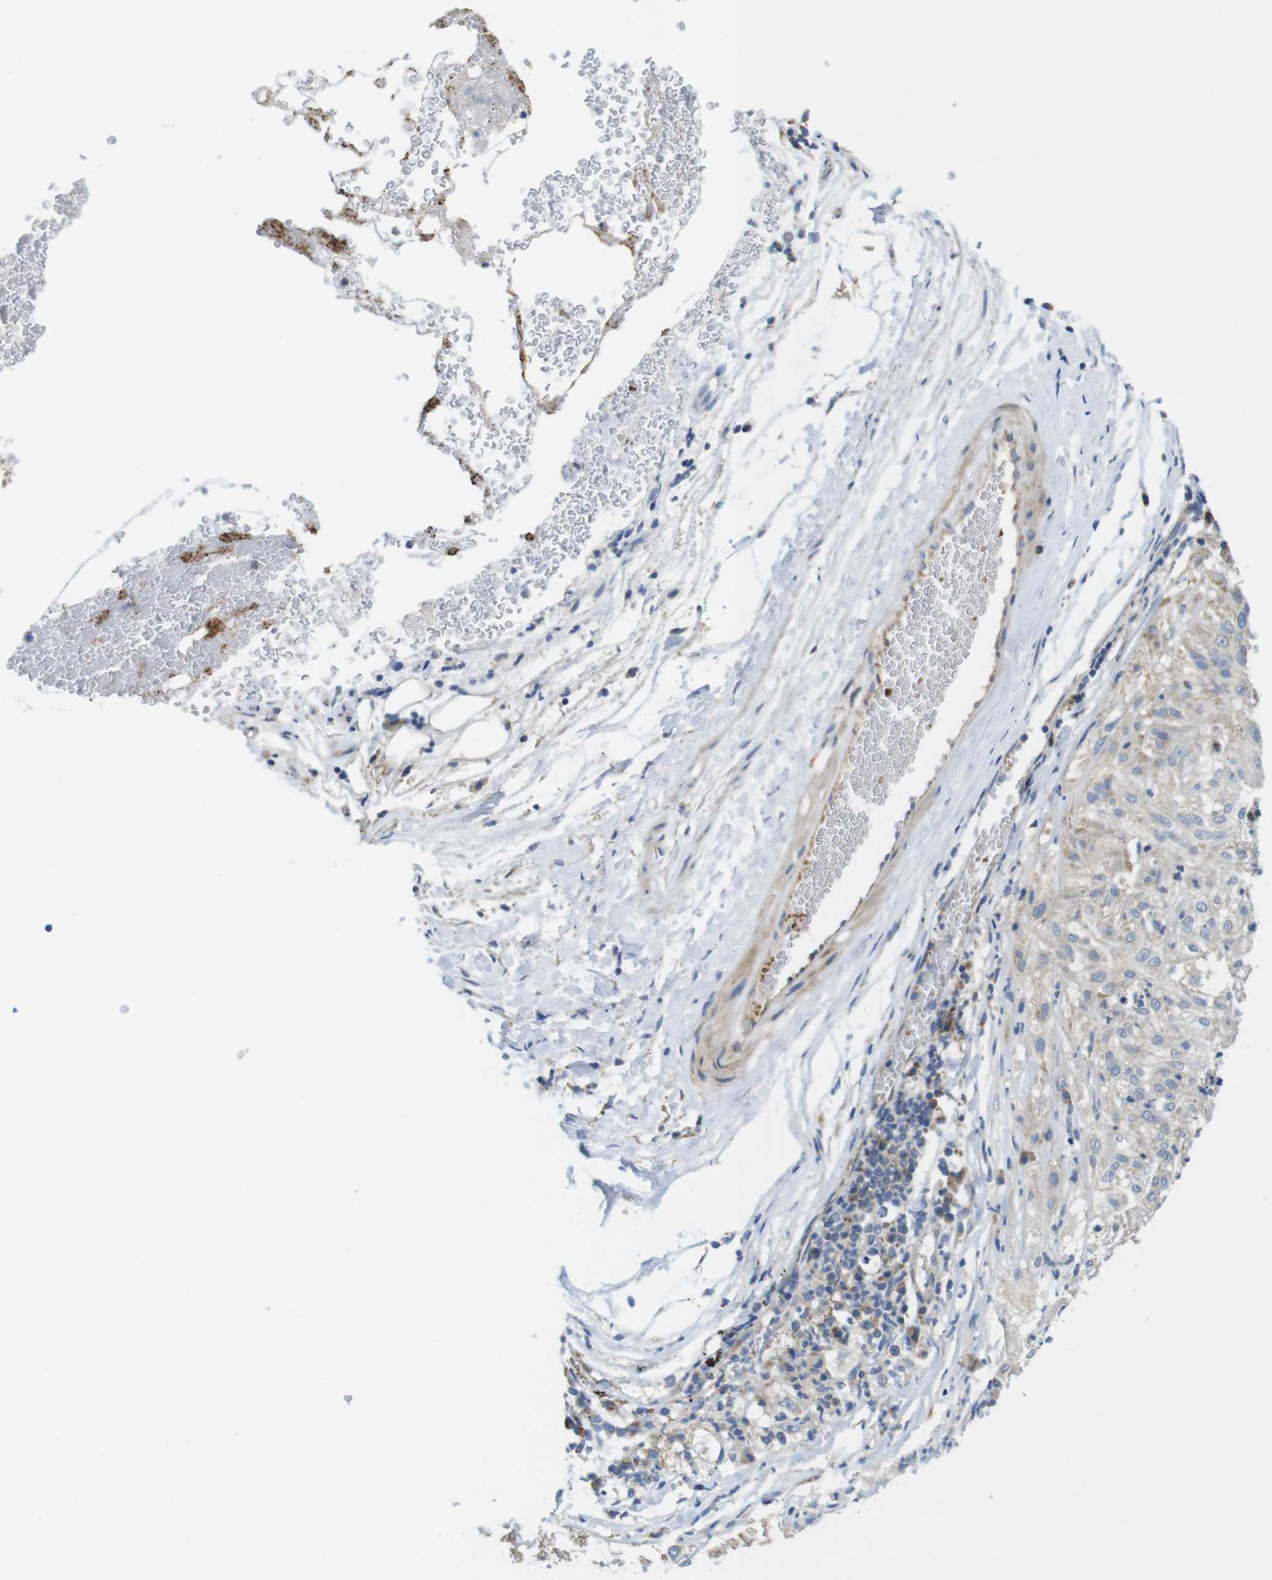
{"staining": {"intensity": "weak", "quantity": "25%-75%", "location": "cytoplasmic/membranous"}, "tissue": "lung cancer", "cell_type": "Tumor cells", "image_type": "cancer", "snomed": [{"axis": "morphology", "description": "Inflammation, NOS"}, {"axis": "morphology", "description": "Squamous cell carcinoma, NOS"}, {"axis": "topography", "description": "Lymph node"}, {"axis": "topography", "description": "Soft tissue"}, {"axis": "topography", "description": "Lung"}], "caption": "Lung squamous cell carcinoma tissue displays weak cytoplasmic/membranous positivity in approximately 25%-75% of tumor cells", "gene": "MARCHF1", "patient": {"sex": "male", "age": 66}}